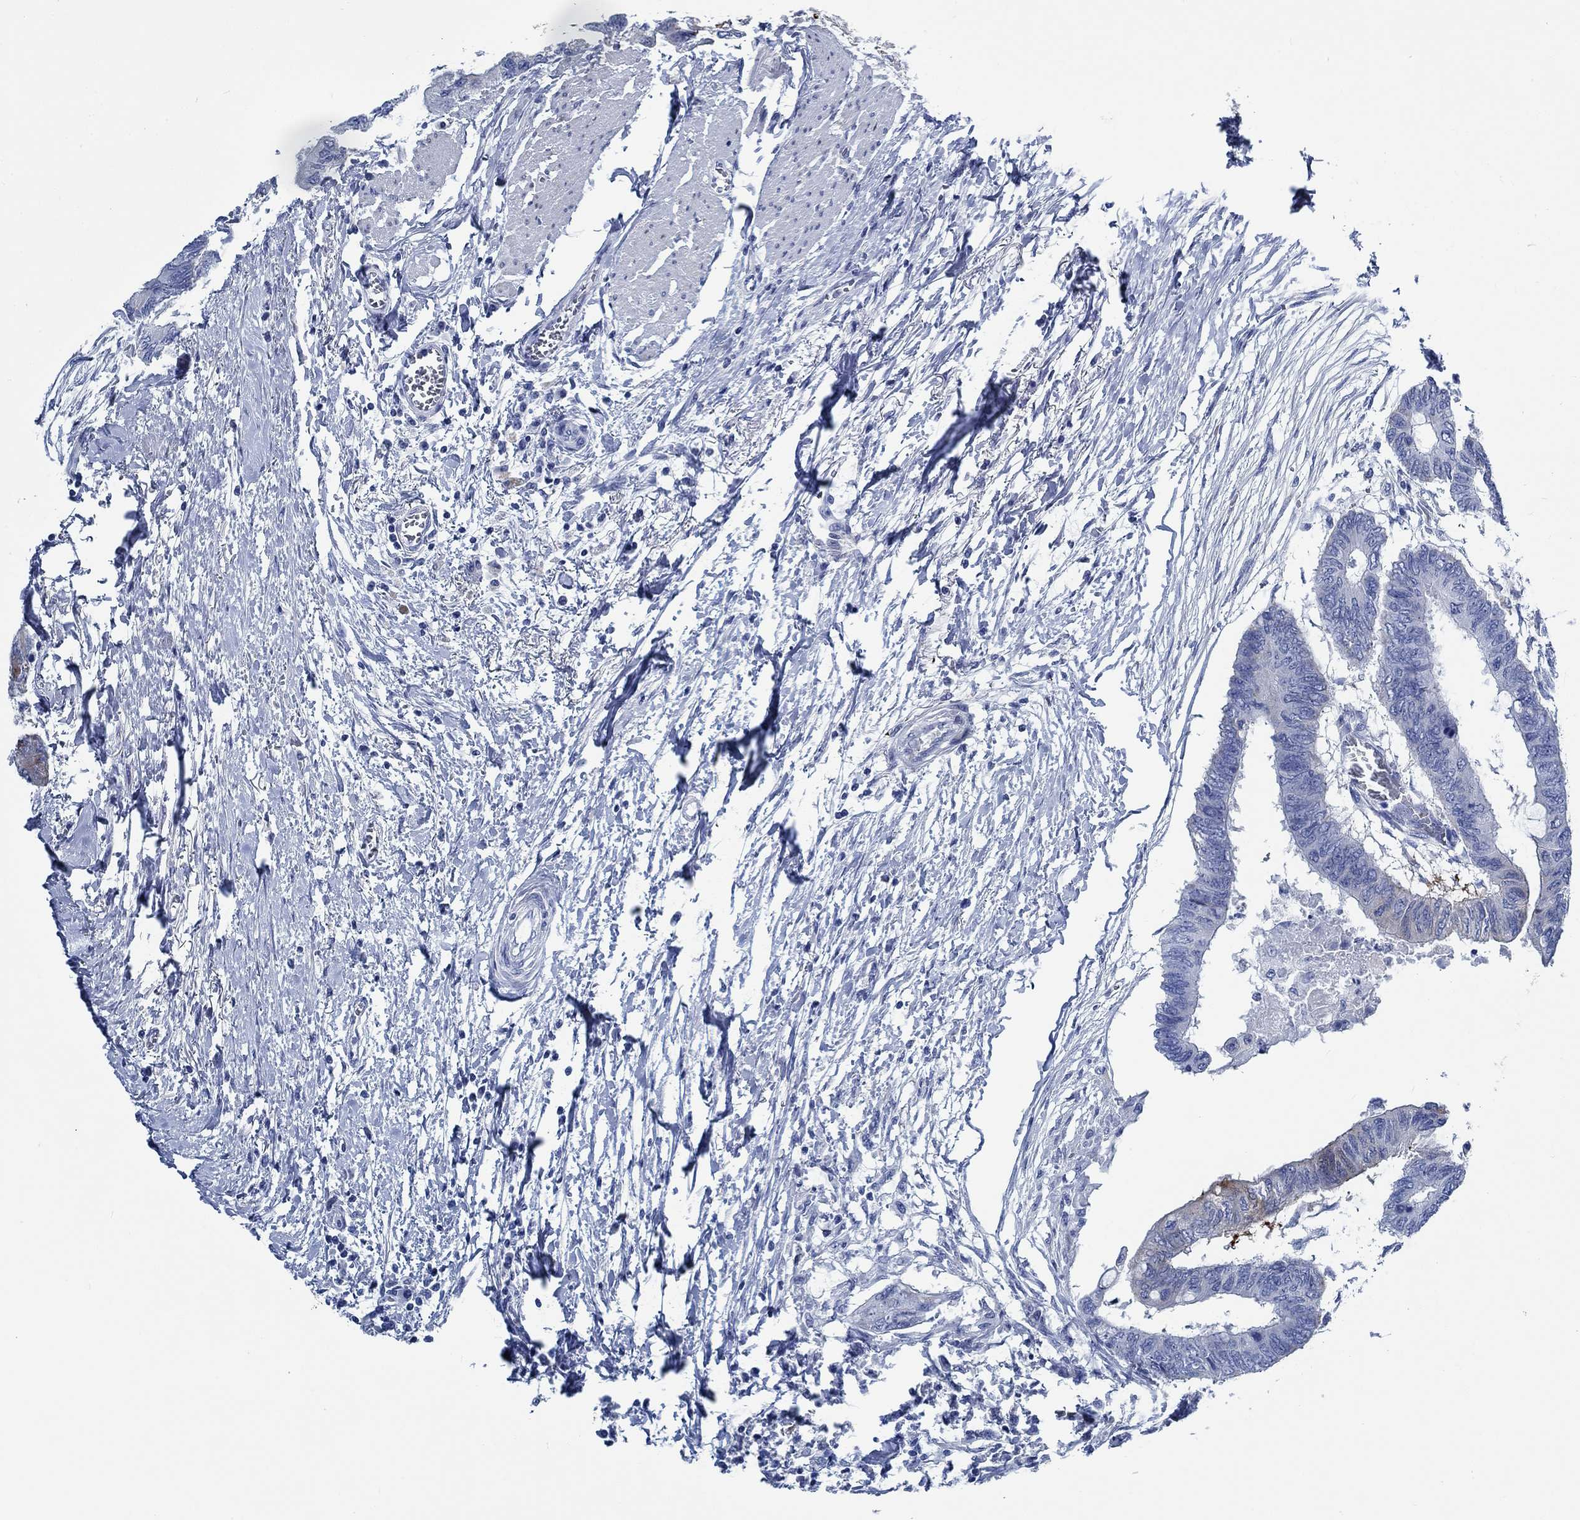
{"staining": {"intensity": "negative", "quantity": "none", "location": "none"}, "tissue": "colorectal cancer", "cell_type": "Tumor cells", "image_type": "cancer", "snomed": [{"axis": "morphology", "description": "Normal tissue, NOS"}, {"axis": "morphology", "description": "Adenocarcinoma, NOS"}, {"axis": "topography", "description": "Rectum"}, {"axis": "topography", "description": "Peripheral nerve tissue"}], "caption": "This is a histopathology image of immunohistochemistry staining of adenocarcinoma (colorectal), which shows no positivity in tumor cells.", "gene": "SVEP1", "patient": {"sex": "male", "age": 92}}